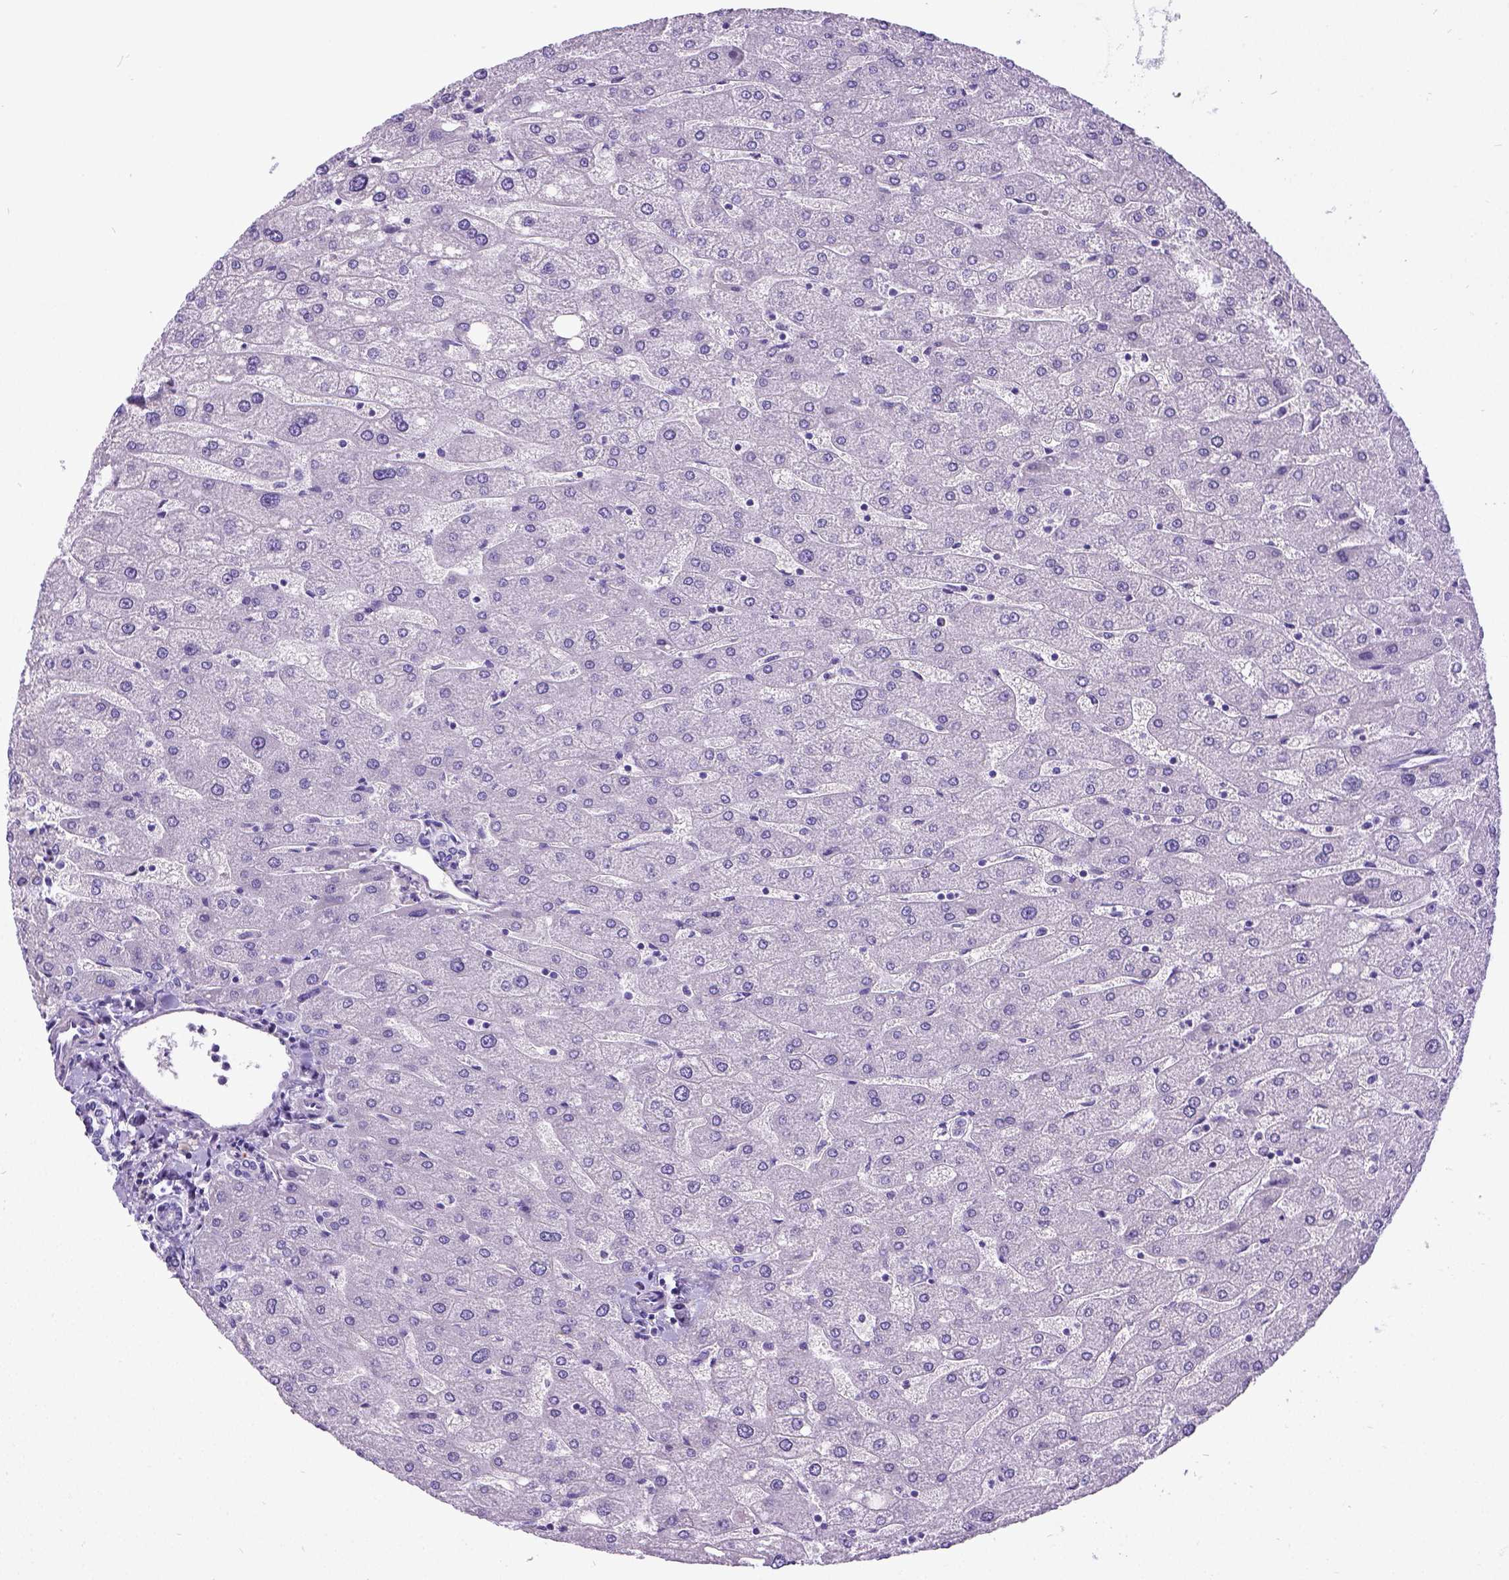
{"staining": {"intensity": "negative", "quantity": "none", "location": "none"}, "tissue": "liver", "cell_type": "Cholangiocytes", "image_type": "normal", "snomed": [{"axis": "morphology", "description": "Normal tissue, NOS"}, {"axis": "topography", "description": "Liver"}], "caption": "DAB (3,3'-diaminobenzidine) immunohistochemical staining of unremarkable human liver reveals no significant expression in cholangiocytes. Brightfield microscopy of immunohistochemistry (IHC) stained with DAB (brown) and hematoxylin (blue), captured at high magnification.", "gene": "SATB2", "patient": {"sex": "male", "age": 67}}